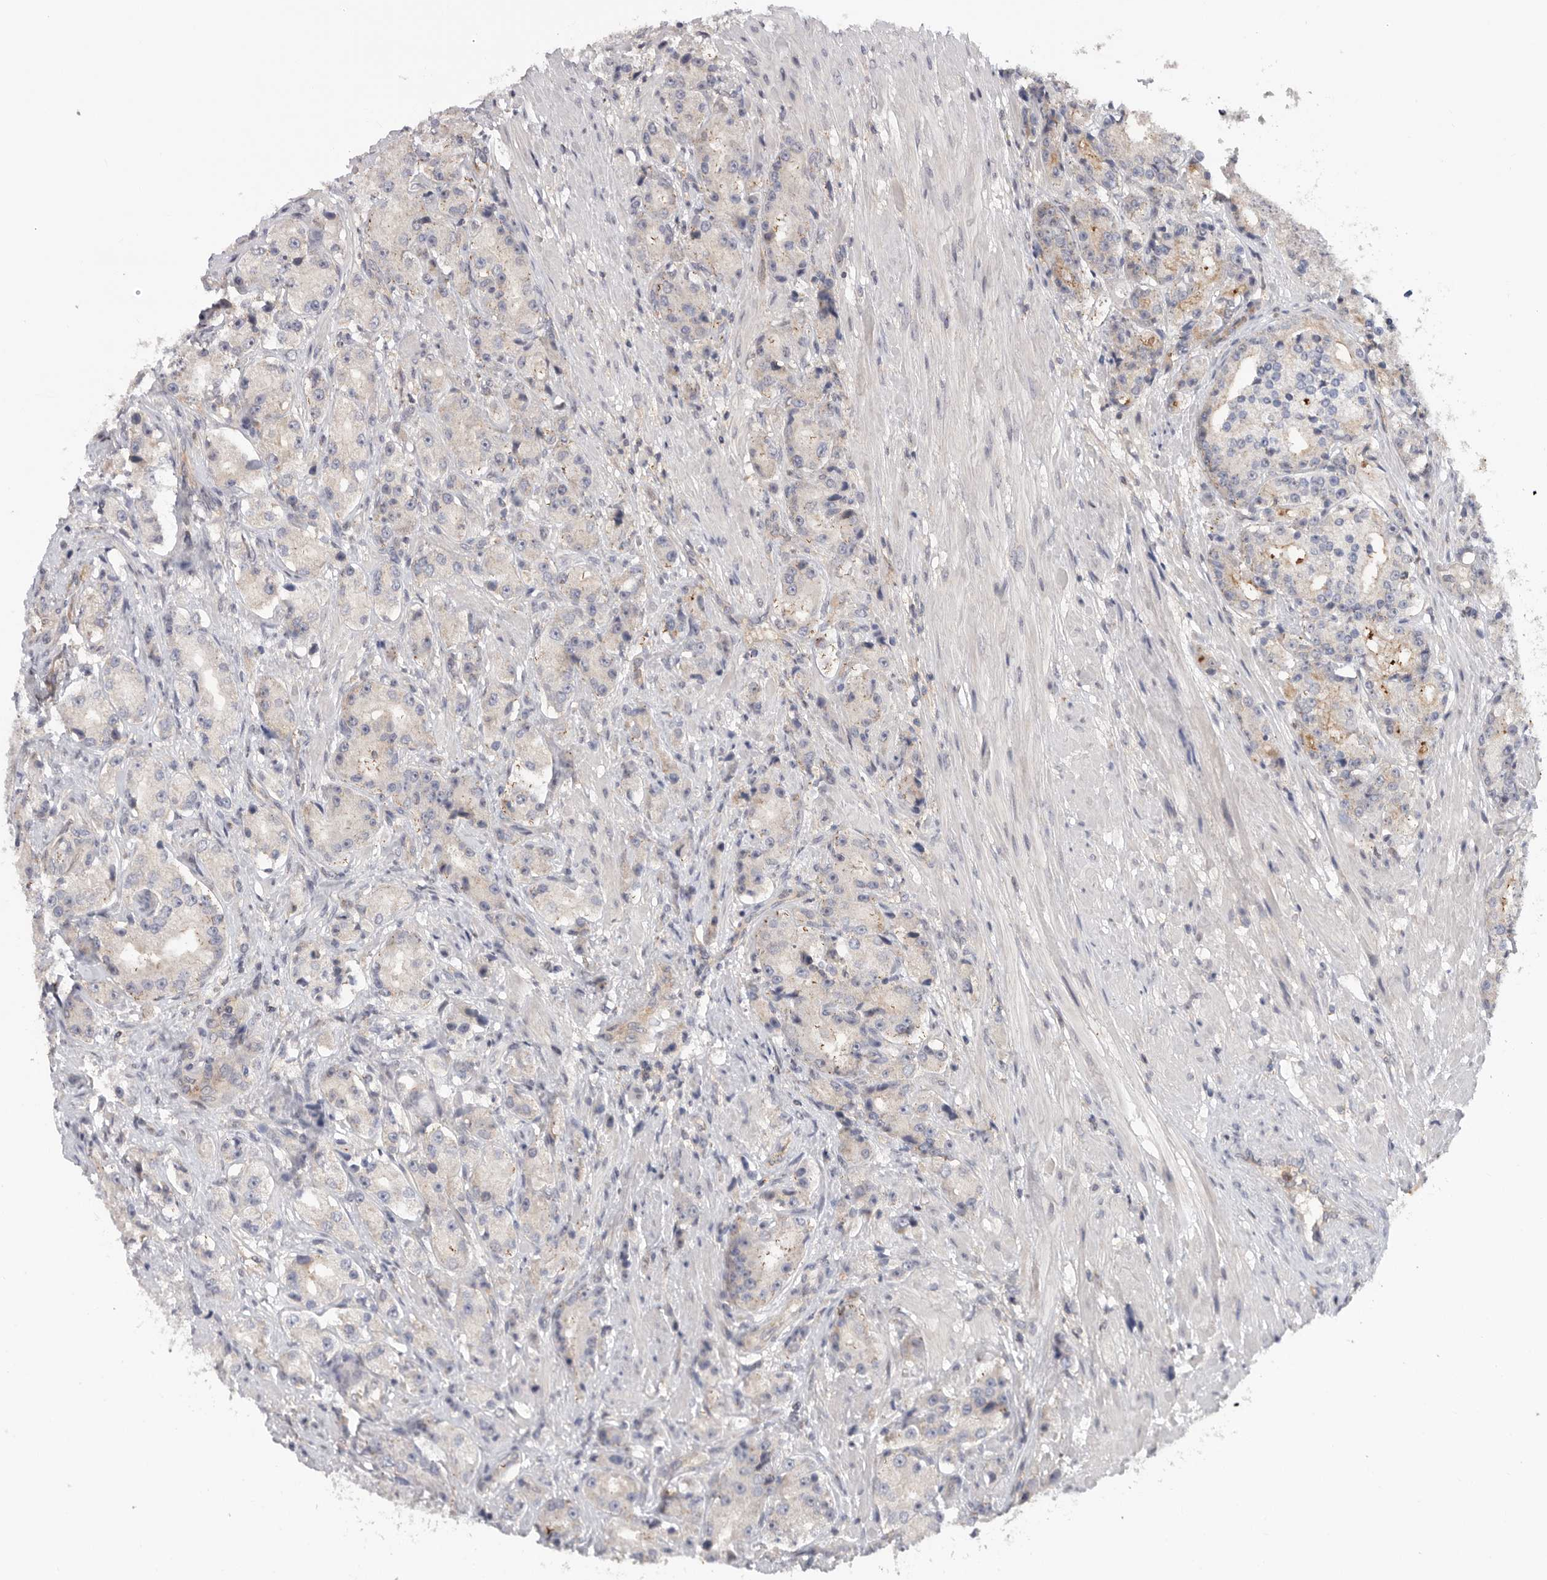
{"staining": {"intensity": "weak", "quantity": "<25%", "location": "cytoplasmic/membranous"}, "tissue": "prostate cancer", "cell_type": "Tumor cells", "image_type": "cancer", "snomed": [{"axis": "morphology", "description": "Adenocarcinoma, High grade"}, {"axis": "topography", "description": "Prostate"}], "caption": "A photomicrograph of human adenocarcinoma (high-grade) (prostate) is negative for staining in tumor cells.", "gene": "KLK5", "patient": {"sex": "male", "age": 60}}